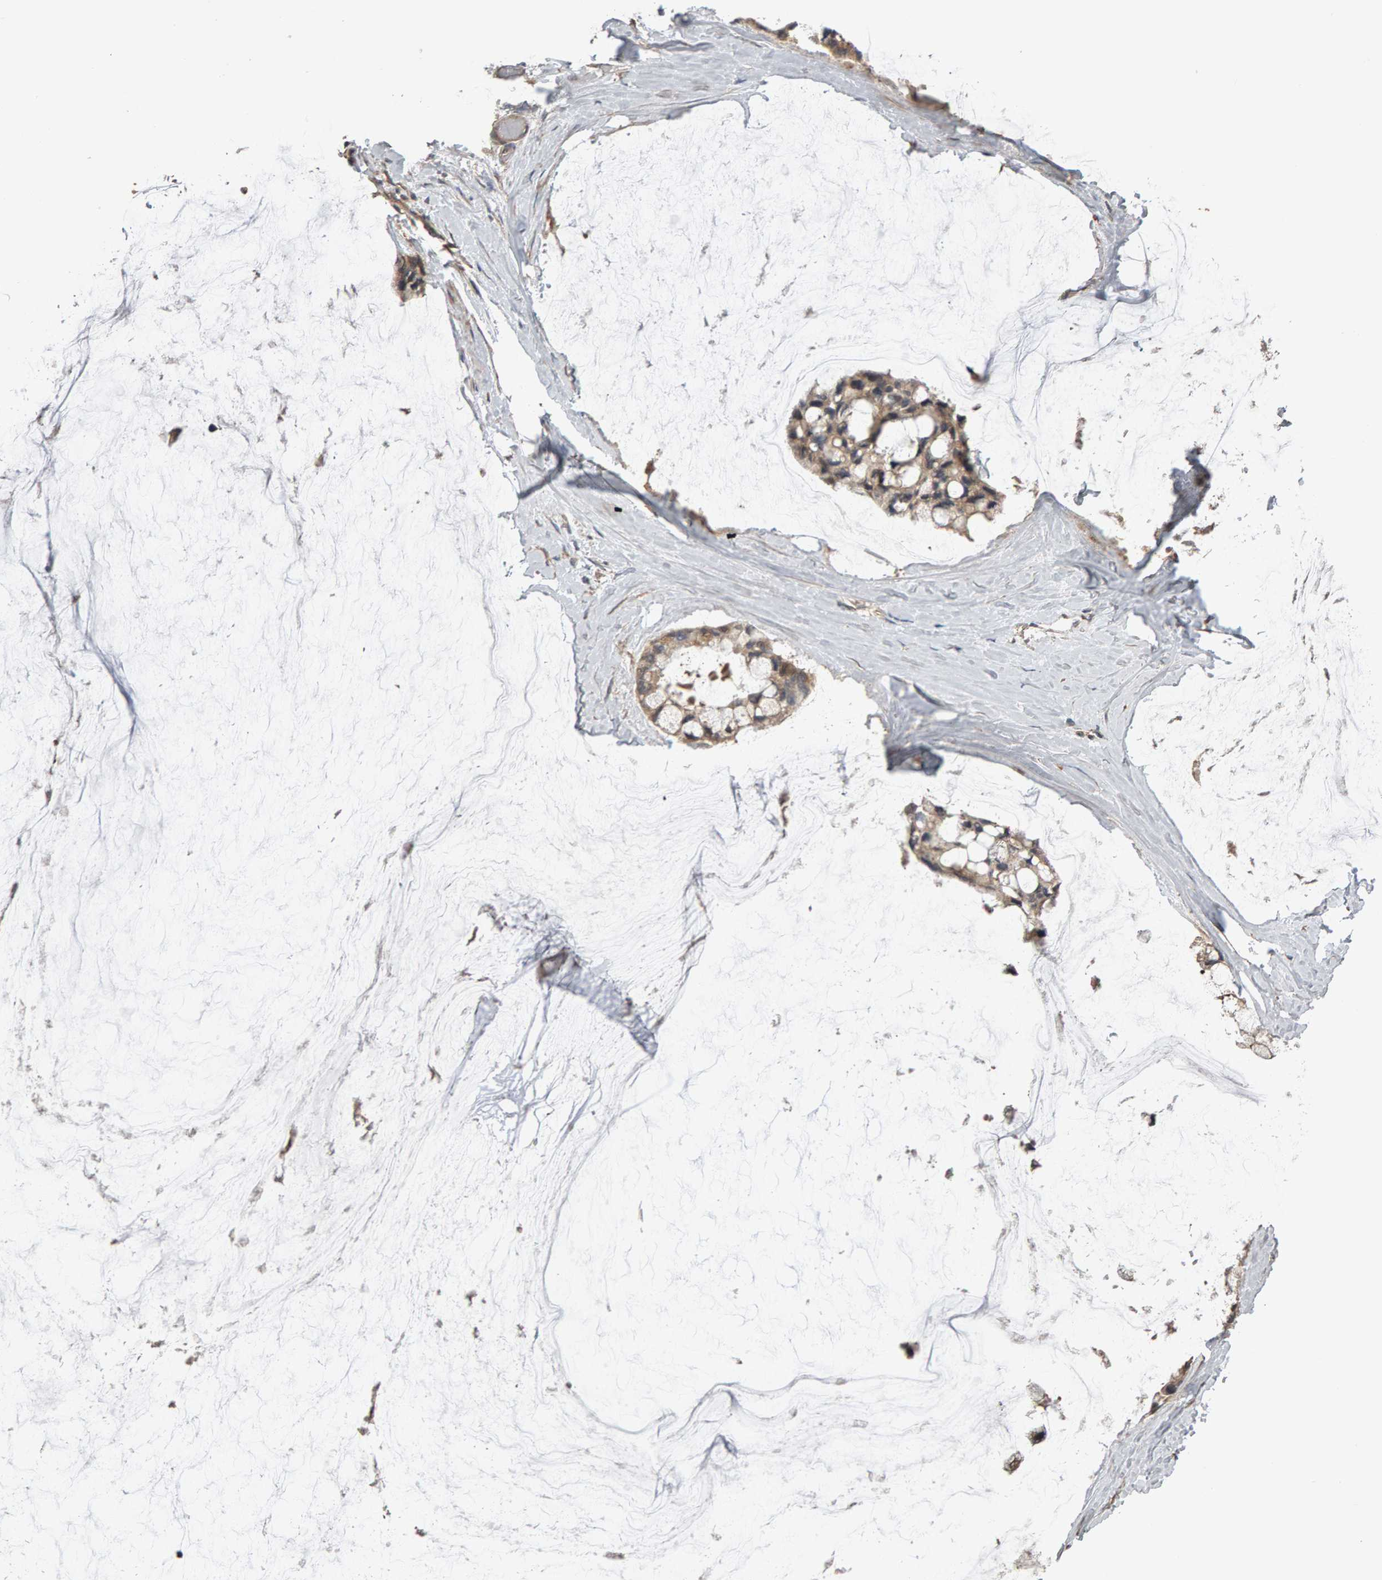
{"staining": {"intensity": "weak", "quantity": ">75%", "location": "cytoplasmic/membranous"}, "tissue": "ovarian cancer", "cell_type": "Tumor cells", "image_type": "cancer", "snomed": [{"axis": "morphology", "description": "Cystadenocarcinoma, mucinous, NOS"}, {"axis": "topography", "description": "Ovary"}], "caption": "A brown stain labels weak cytoplasmic/membranous staining of a protein in human ovarian cancer tumor cells.", "gene": "COASY", "patient": {"sex": "female", "age": 39}}